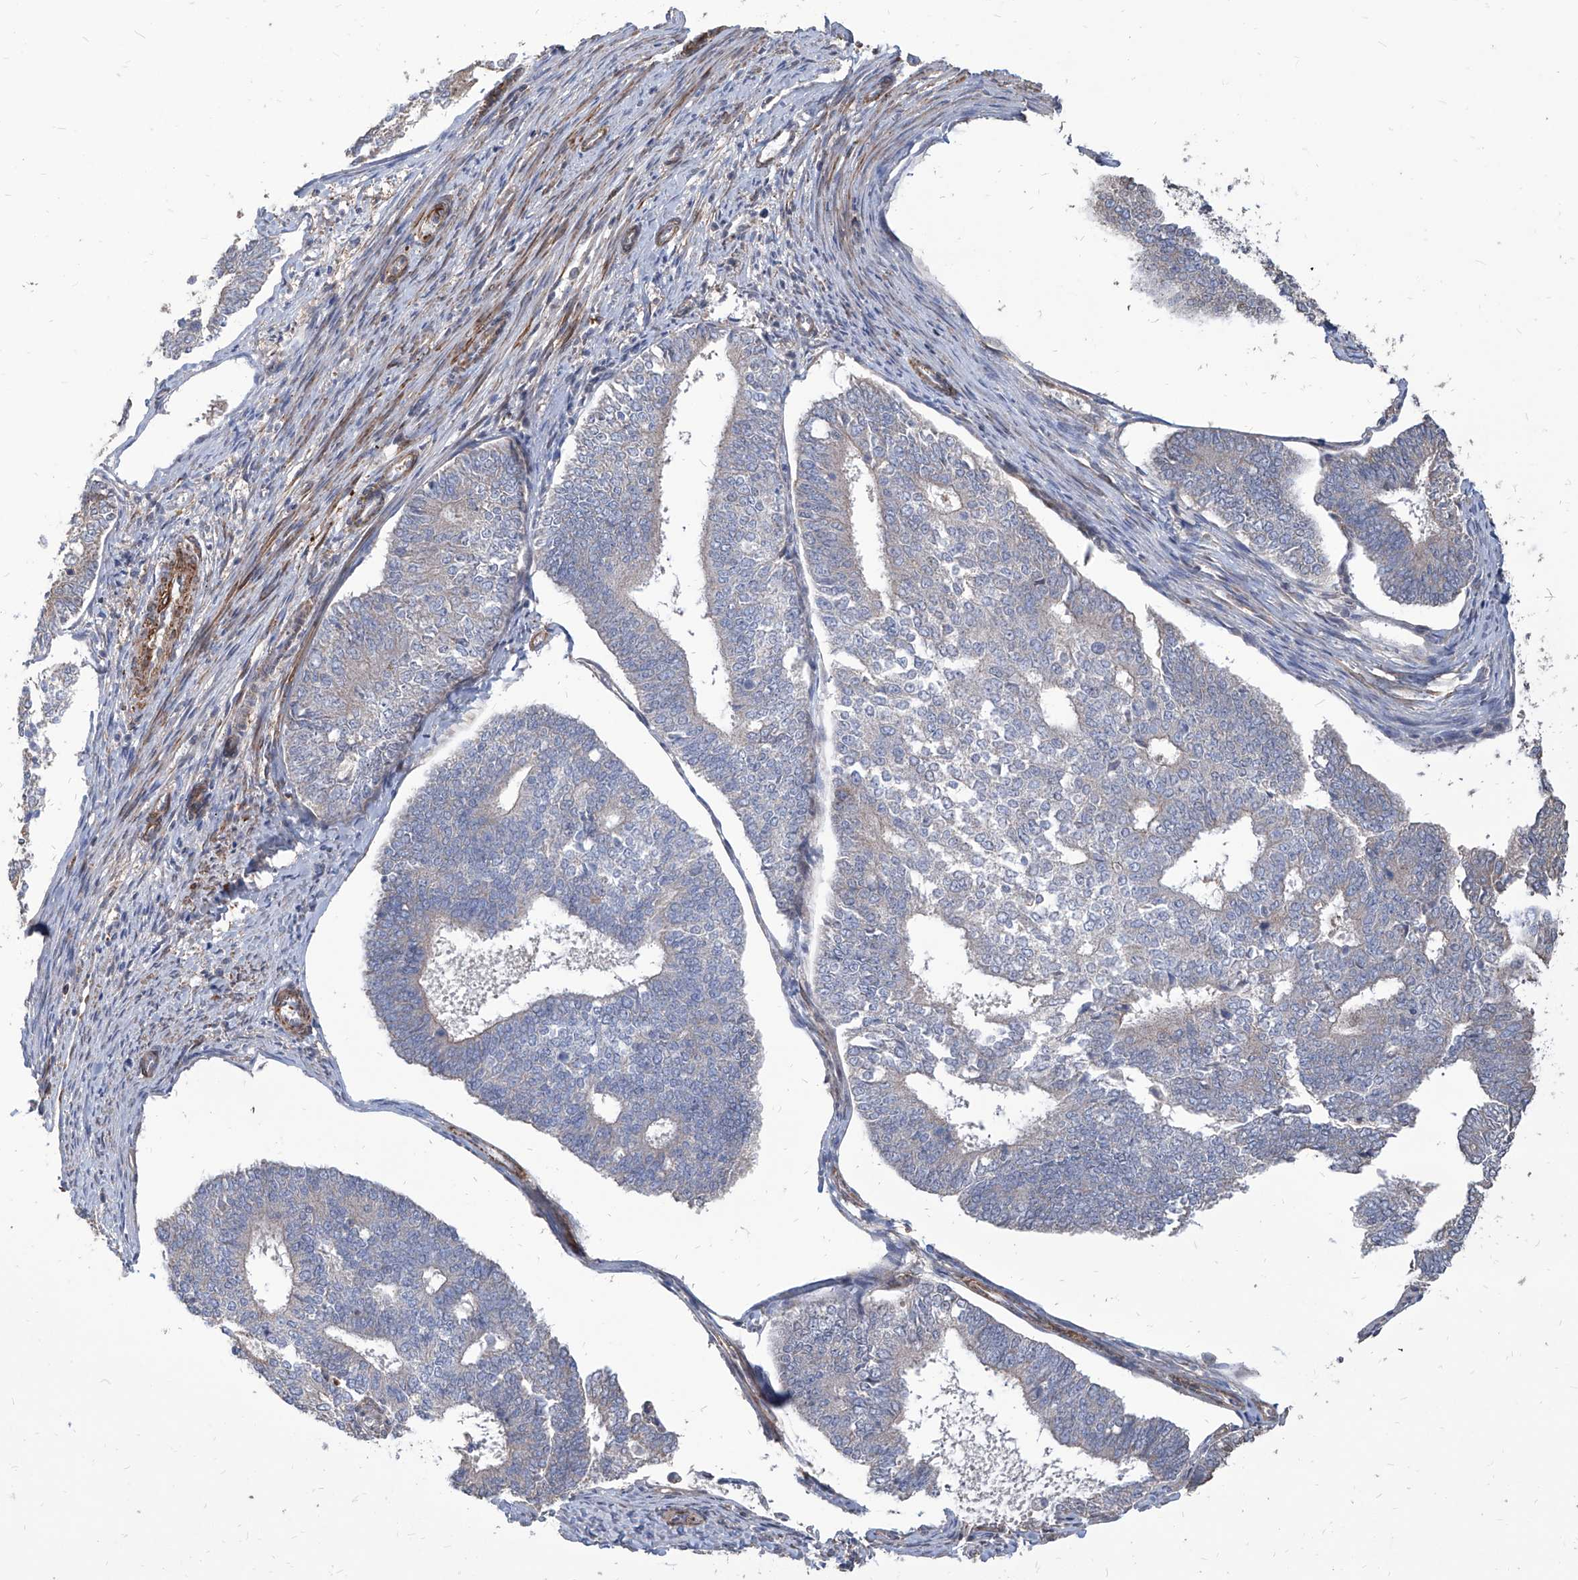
{"staining": {"intensity": "negative", "quantity": "none", "location": "none"}, "tissue": "endometrial cancer", "cell_type": "Tumor cells", "image_type": "cancer", "snomed": [{"axis": "morphology", "description": "Adenocarcinoma, NOS"}, {"axis": "topography", "description": "Endometrium"}], "caption": "IHC image of human endometrial cancer (adenocarcinoma) stained for a protein (brown), which reveals no staining in tumor cells. The staining was performed using DAB (3,3'-diaminobenzidine) to visualize the protein expression in brown, while the nuclei were stained in blue with hematoxylin (Magnification: 20x).", "gene": "FAM83B", "patient": {"sex": "female", "age": 70}}